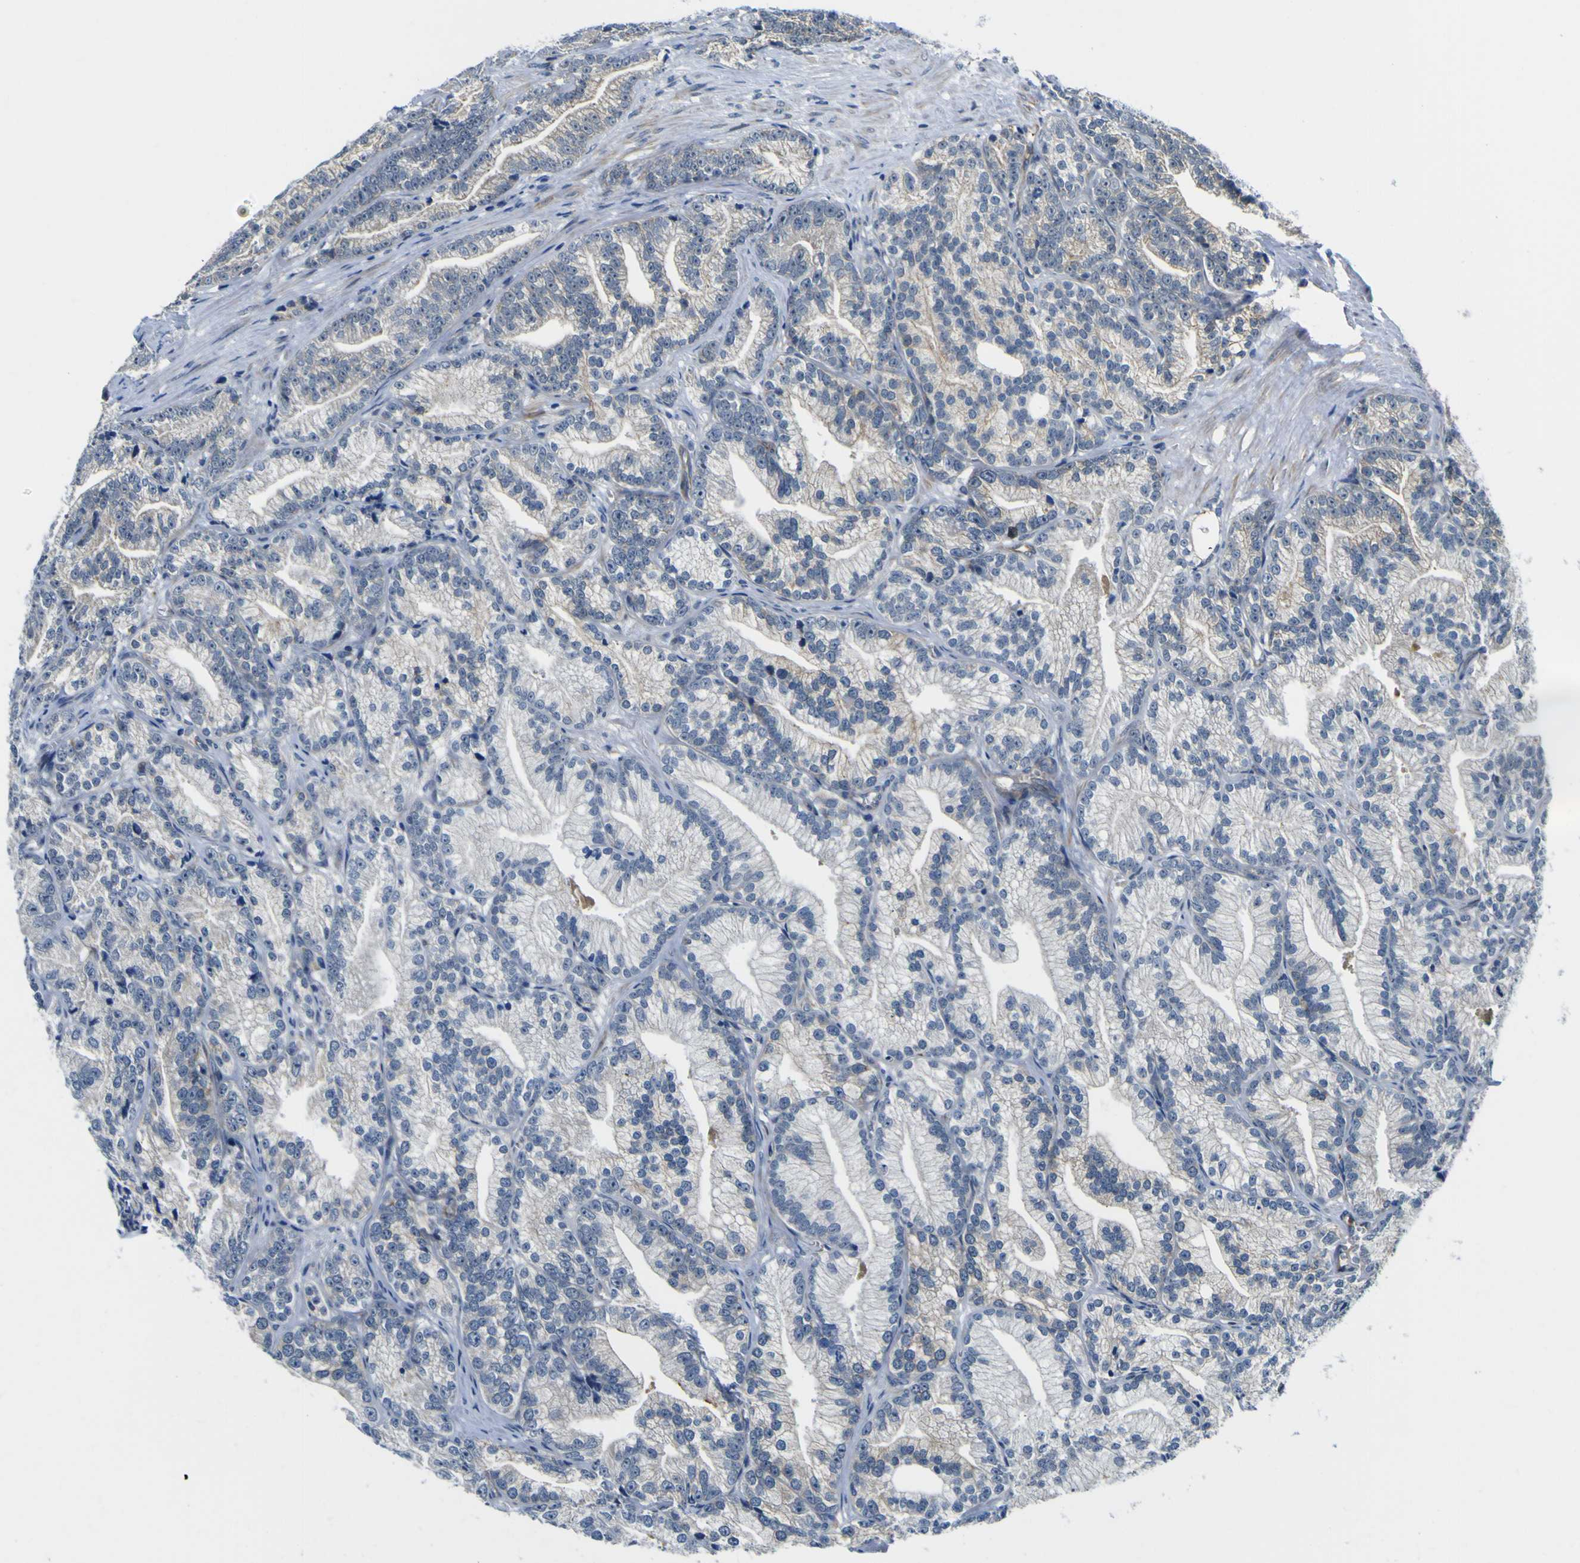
{"staining": {"intensity": "negative", "quantity": "none", "location": "none"}, "tissue": "prostate cancer", "cell_type": "Tumor cells", "image_type": "cancer", "snomed": [{"axis": "morphology", "description": "Adenocarcinoma, Low grade"}, {"axis": "topography", "description": "Prostate"}], "caption": "Immunohistochemical staining of human adenocarcinoma (low-grade) (prostate) displays no significant positivity in tumor cells.", "gene": "KDM7A", "patient": {"sex": "male", "age": 89}}